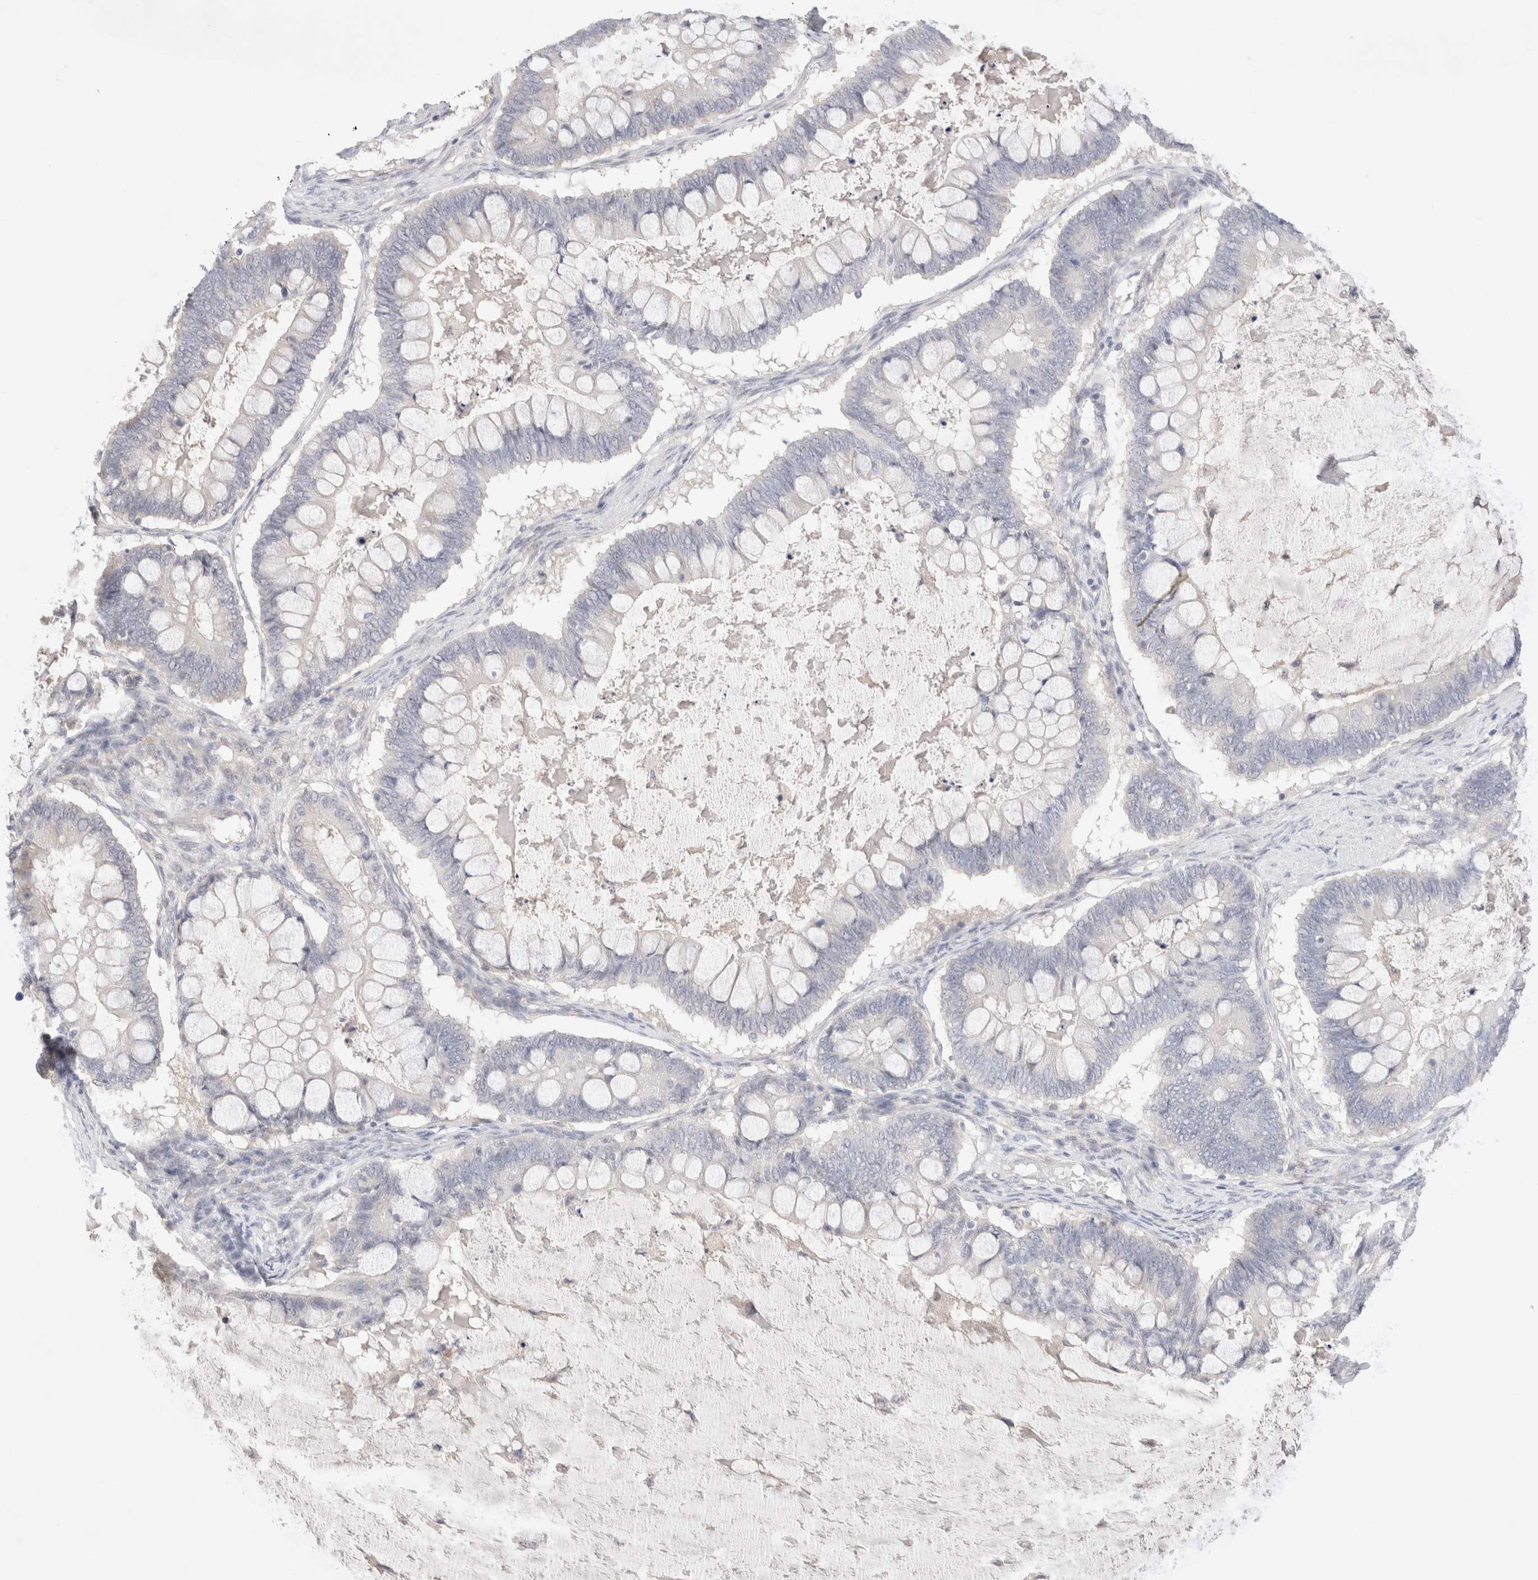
{"staining": {"intensity": "negative", "quantity": "none", "location": "none"}, "tissue": "ovarian cancer", "cell_type": "Tumor cells", "image_type": "cancer", "snomed": [{"axis": "morphology", "description": "Cystadenocarcinoma, mucinous, NOS"}, {"axis": "topography", "description": "Ovary"}], "caption": "An IHC image of mucinous cystadenocarcinoma (ovarian) is shown. There is no staining in tumor cells of mucinous cystadenocarcinoma (ovarian).", "gene": "SPATA20", "patient": {"sex": "female", "age": 61}}